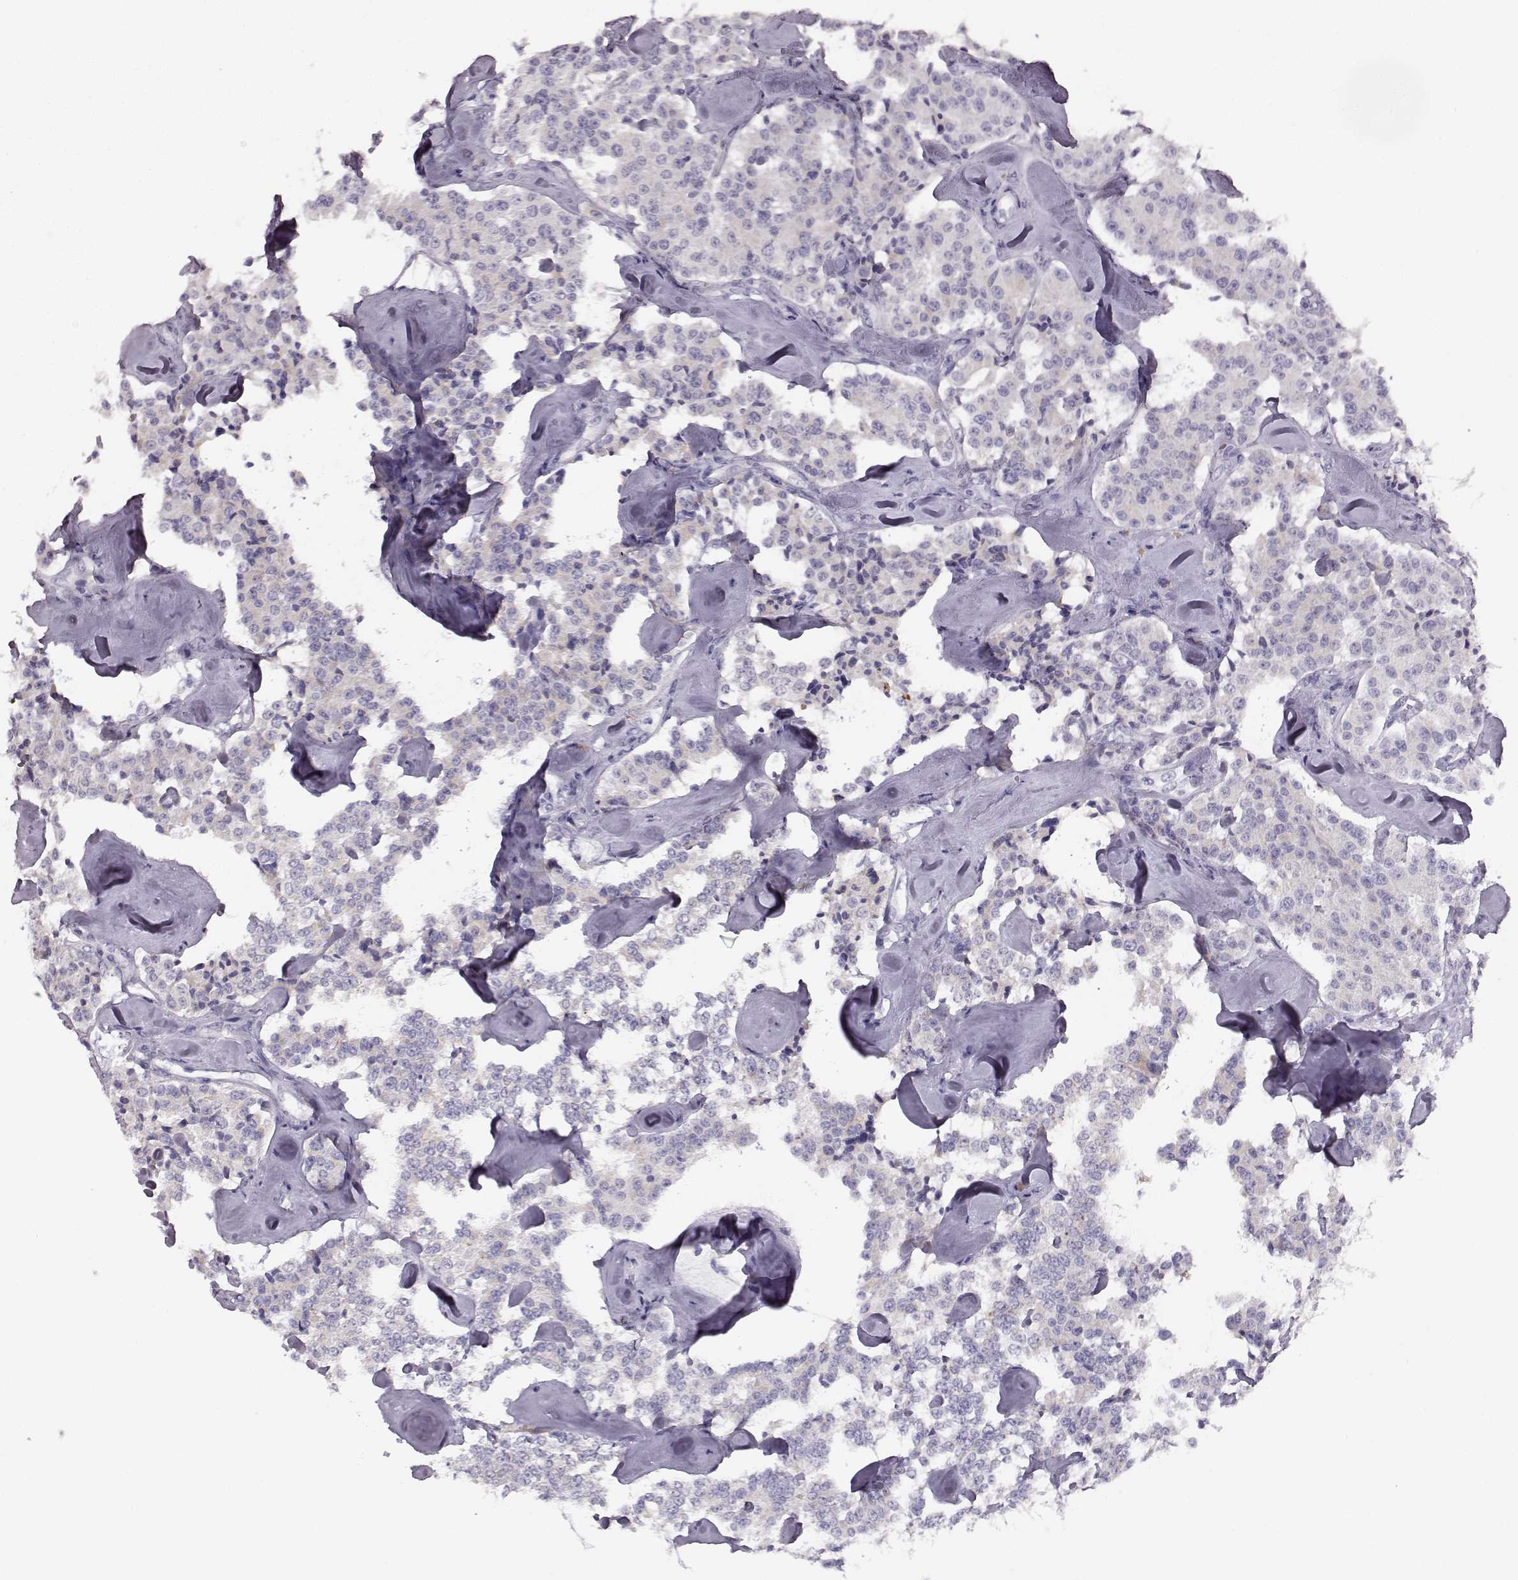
{"staining": {"intensity": "negative", "quantity": "none", "location": "none"}, "tissue": "carcinoid", "cell_type": "Tumor cells", "image_type": "cancer", "snomed": [{"axis": "morphology", "description": "Carcinoid, malignant, NOS"}, {"axis": "topography", "description": "Pancreas"}], "caption": "A photomicrograph of human carcinoid is negative for staining in tumor cells.", "gene": "BFSP2", "patient": {"sex": "male", "age": 41}}